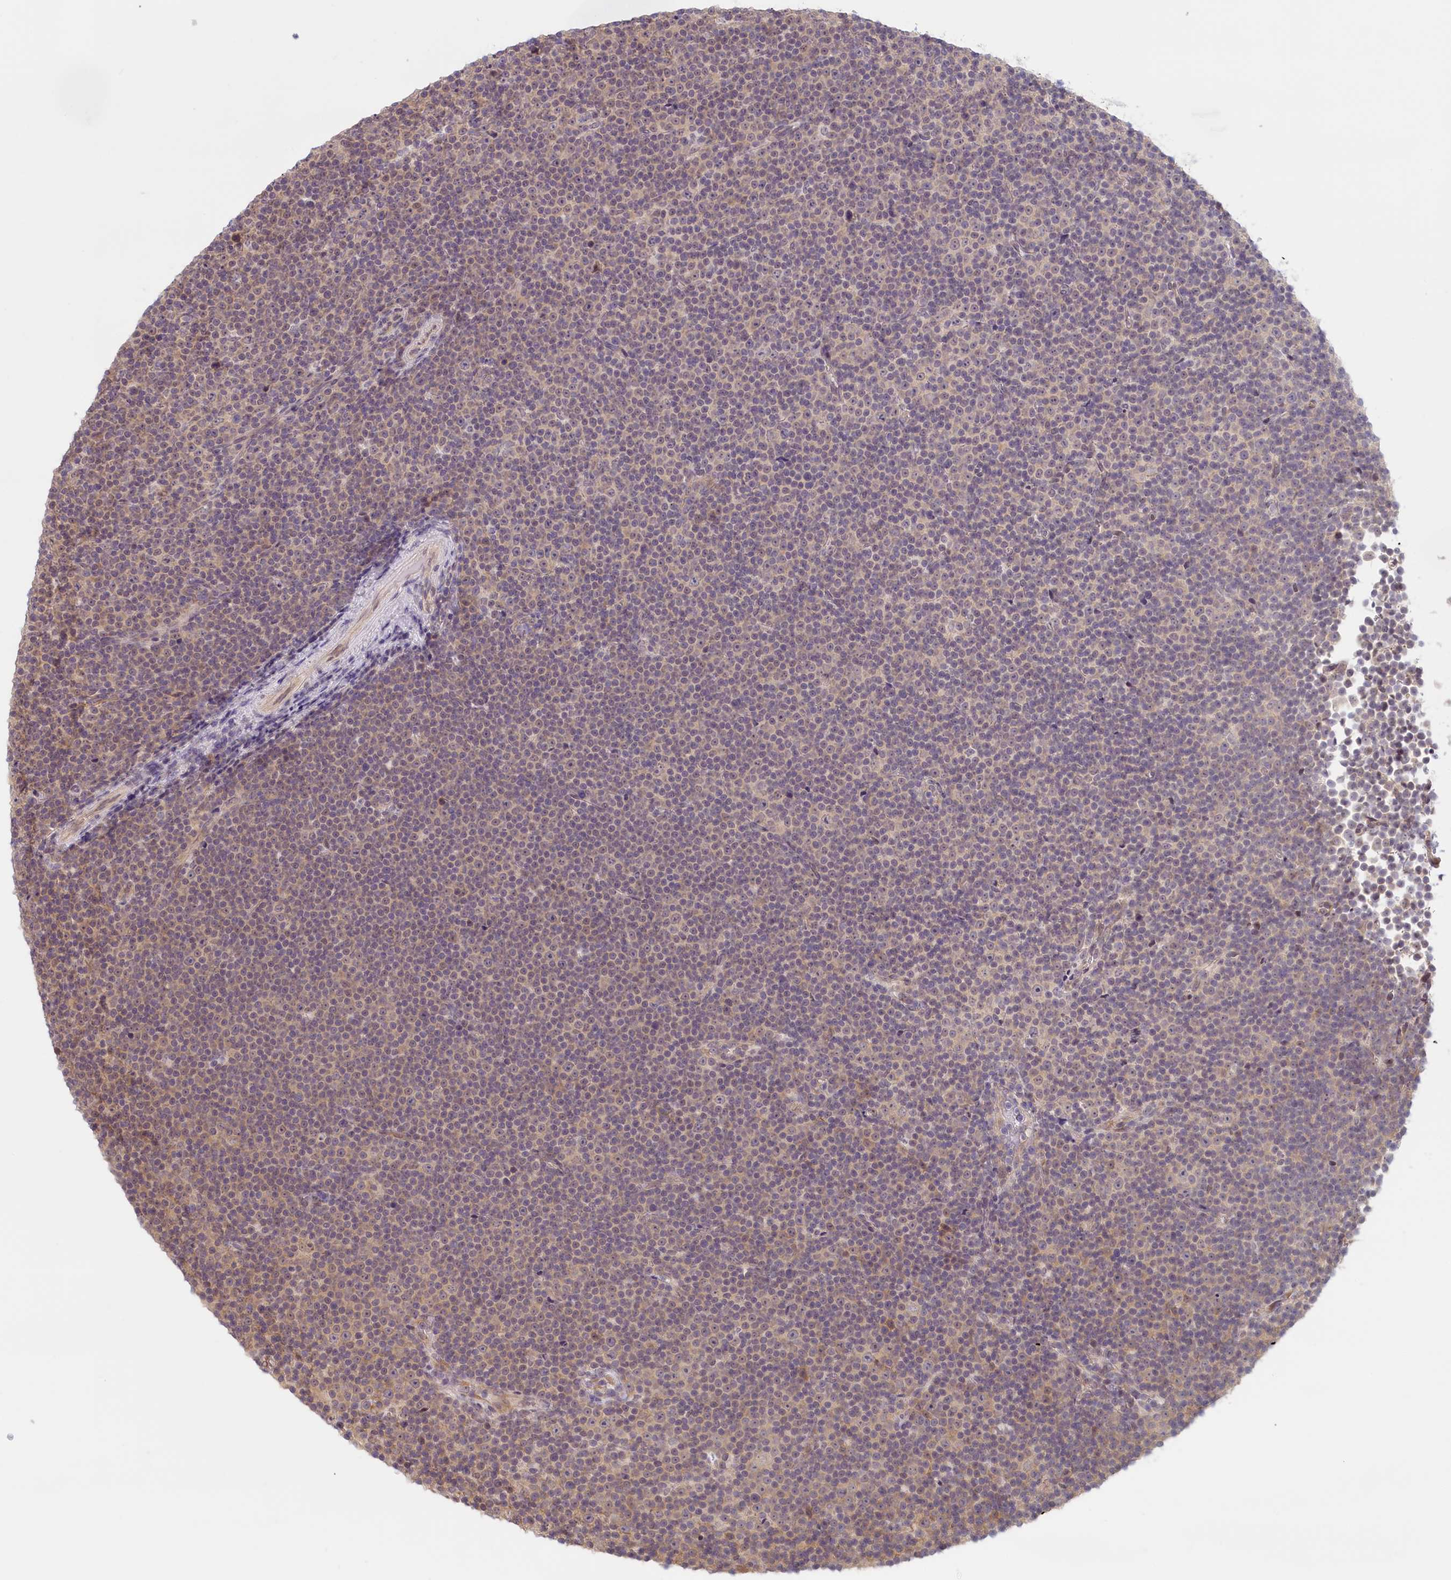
{"staining": {"intensity": "weak", "quantity": "25%-75%", "location": "cytoplasmic/membranous"}, "tissue": "lymphoma", "cell_type": "Tumor cells", "image_type": "cancer", "snomed": [{"axis": "morphology", "description": "Malignant lymphoma, non-Hodgkin's type, Low grade"}, {"axis": "topography", "description": "Lymph node"}], "caption": "Immunohistochemistry (IHC) of human low-grade malignant lymphoma, non-Hodgkin's type shows low levels of weak cytoplasmic/membranous expression in about 25%-75% of tumor cells.", "gene": "C19orf44", "patient": {"sex": "female", "age": 67}}